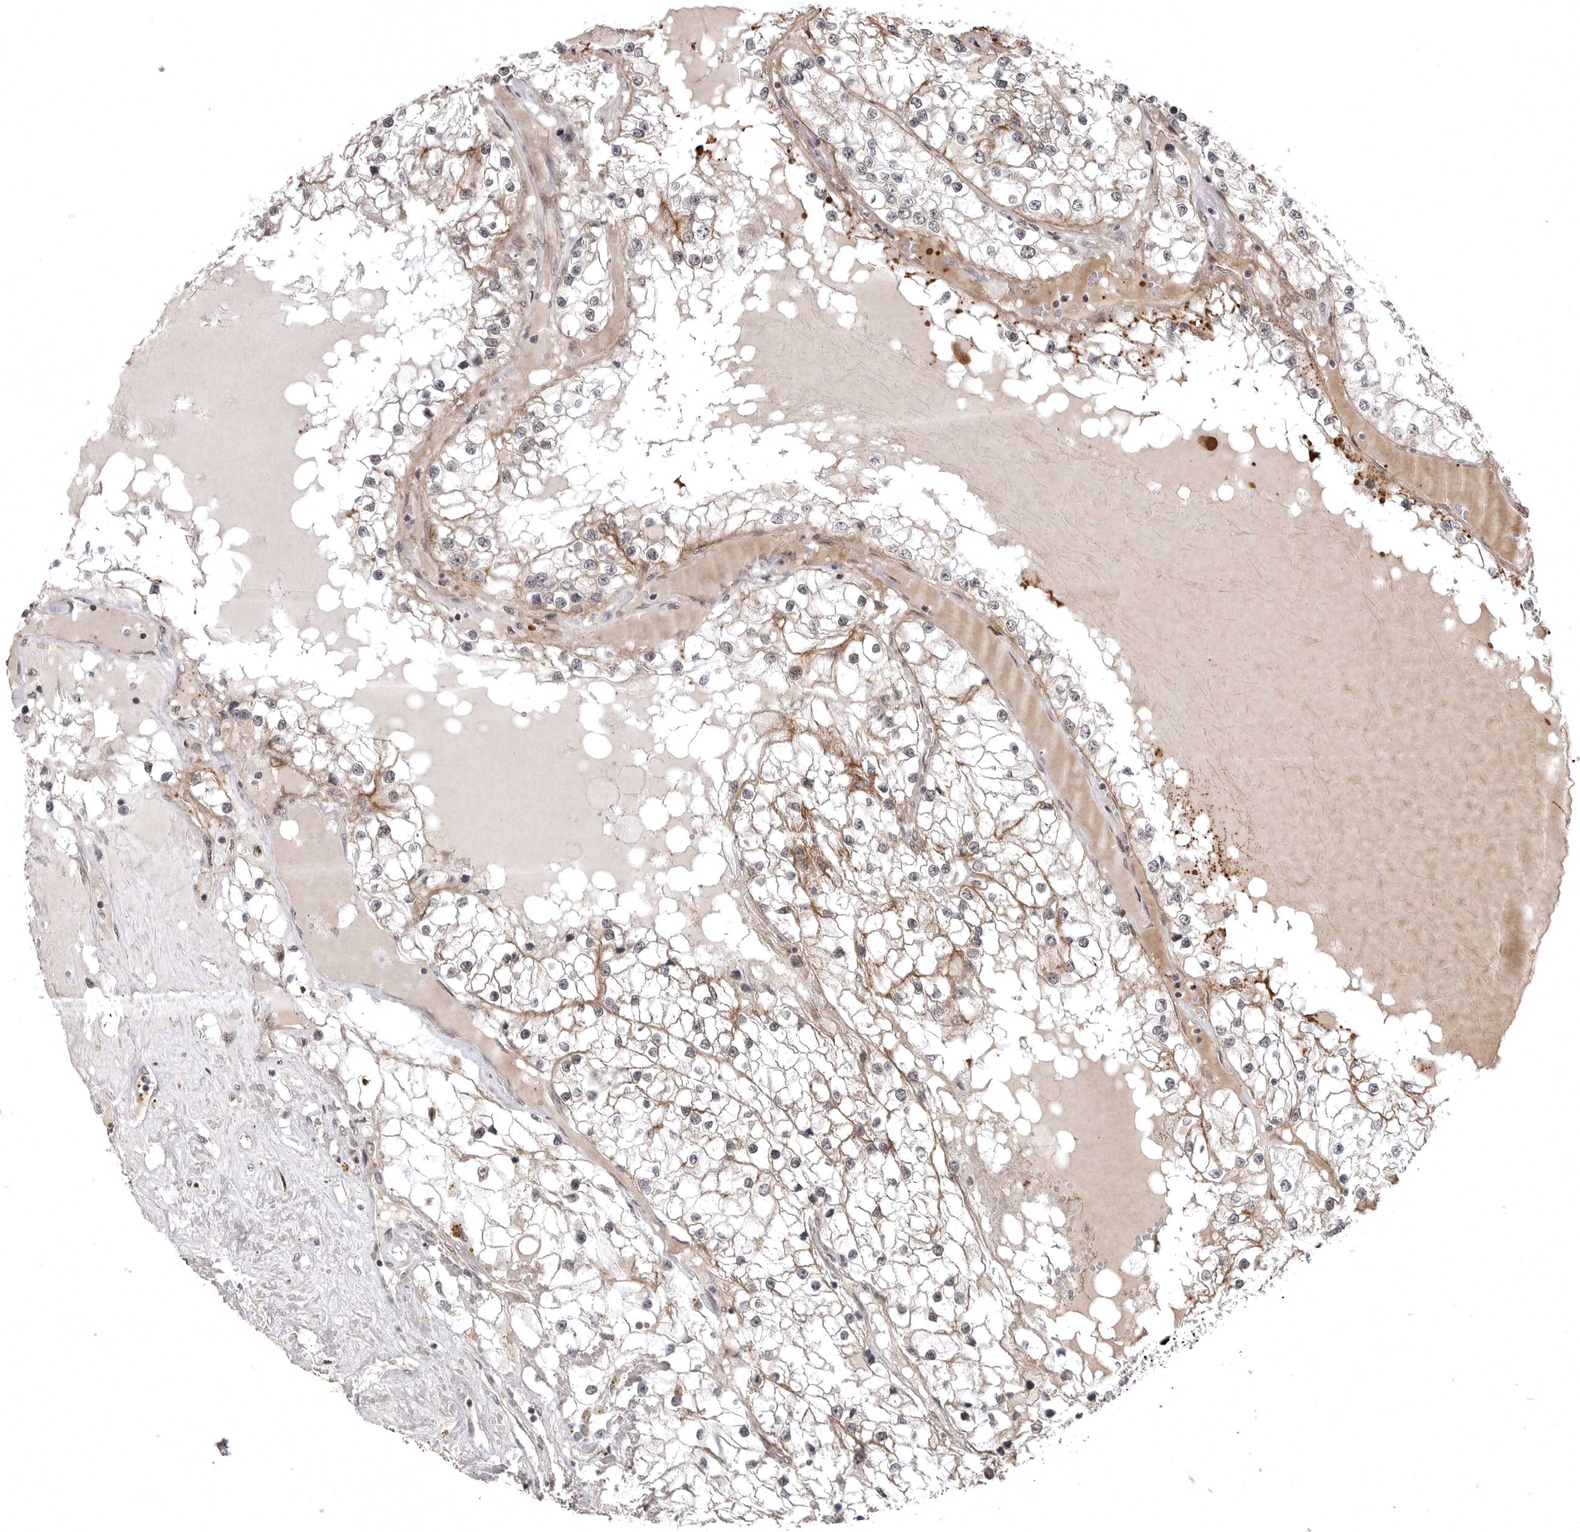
{"staining": {"intensity": "negative", "quantity": "none", "location": "none"}, "tissue": "renal cancer", "cell_type": "Tumor cells", "image_type": "cancer", "snomed": [{"axis": "morphology", "description": "Adenocarcinoma, NOS"}, {"axis": "topography", "description": "Kidney"}], "caption": "Protein analysis of renal cancer exhibits no significant staining in tumor cells.", "gene": "SORBS1", "patient": {"sex": "male", "age": 68}}